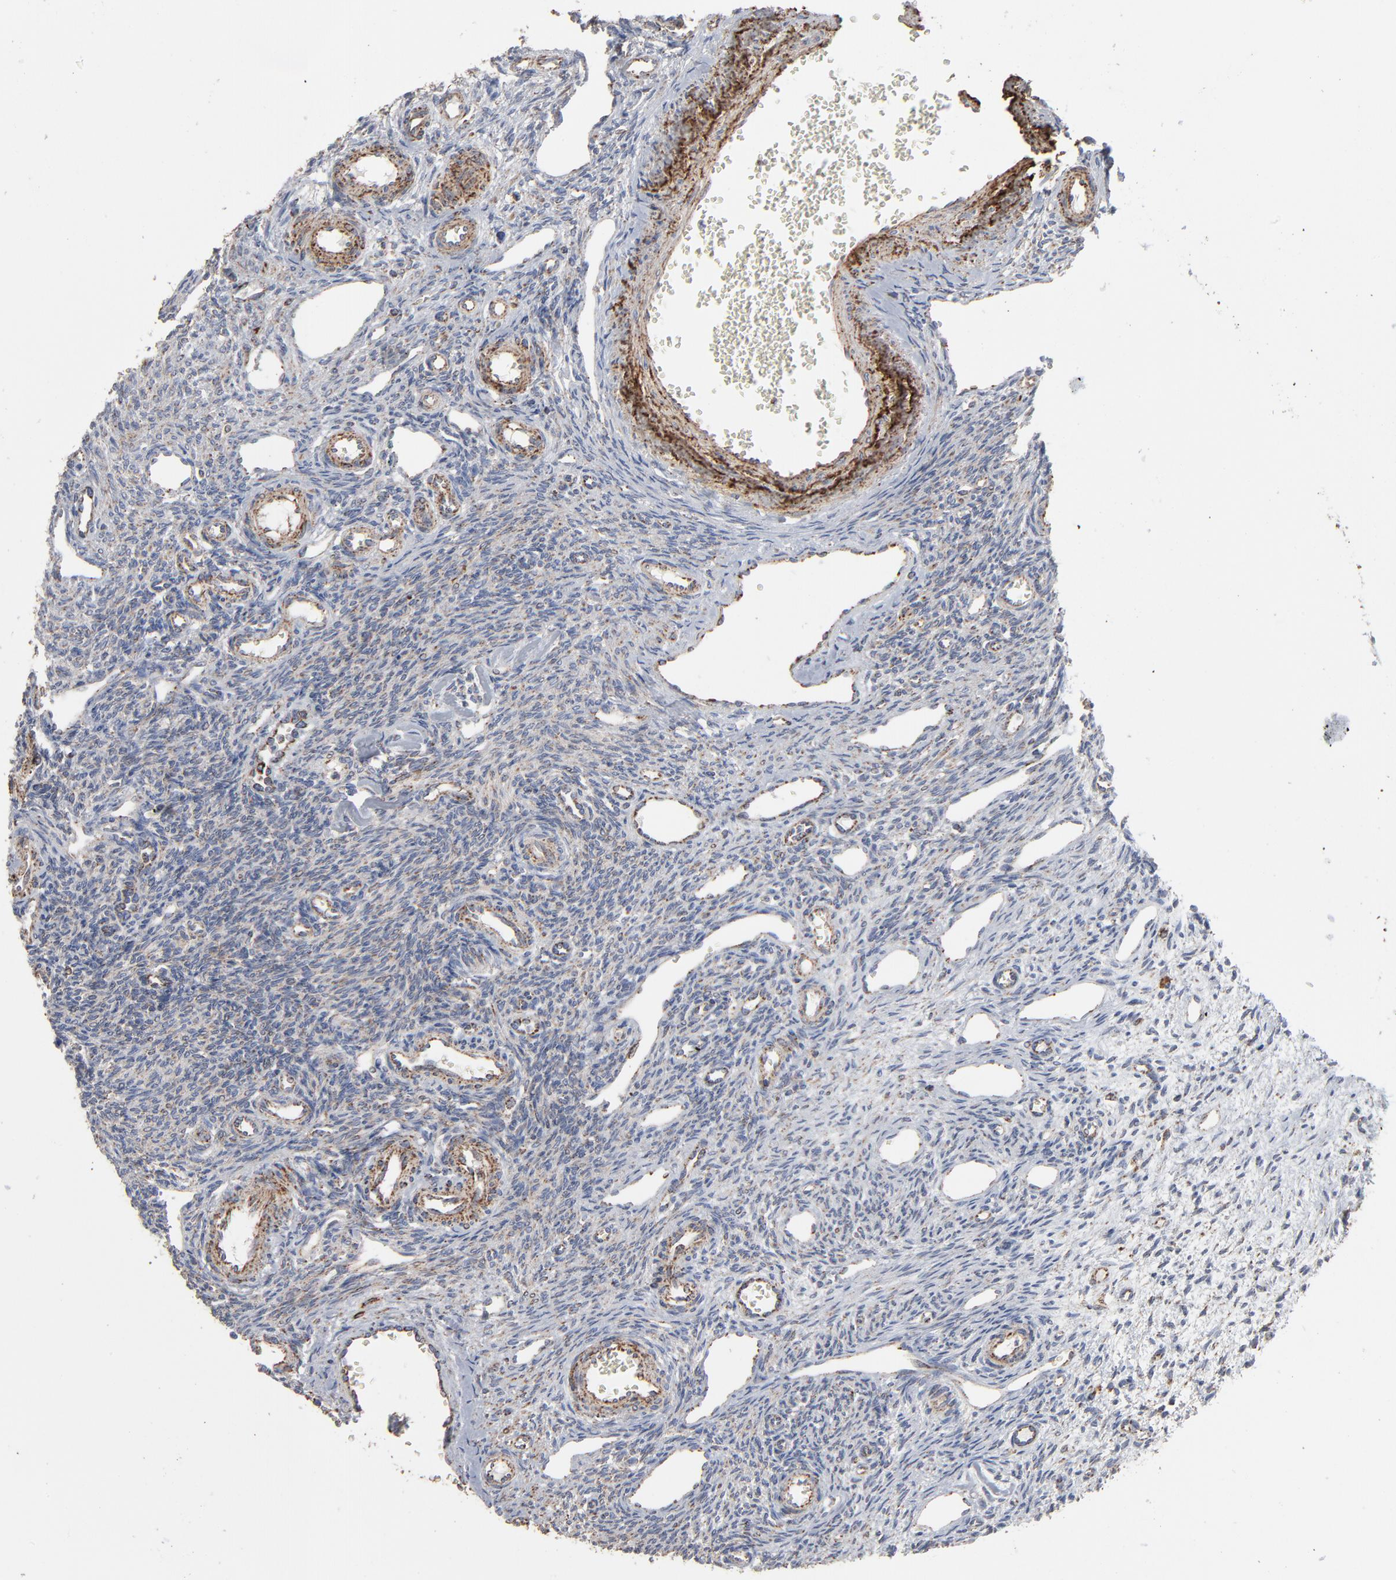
{"staining": {"intensity": "weak", "quantity": "25%-75%", "location": "cytoplasmic/membranous"}, "tissue": "ovary", "cell_type": "Ovarian stroma cells", "image_type": "normal", "snomed": [{"axis": "morphology", "description": "Normal tissue, NOS"}, {"axis": "topography", "description": "Ovary"}], "caption": "Immunohistochemical staining of benign human ovary shows 25%-75% levels of weak cytoplasmic/membranous protein positivity in approximately 25%-75% of ovarian stroma cells.", "gene": "UQCRC1", "patient": {"sex": "female", "age": 33}}